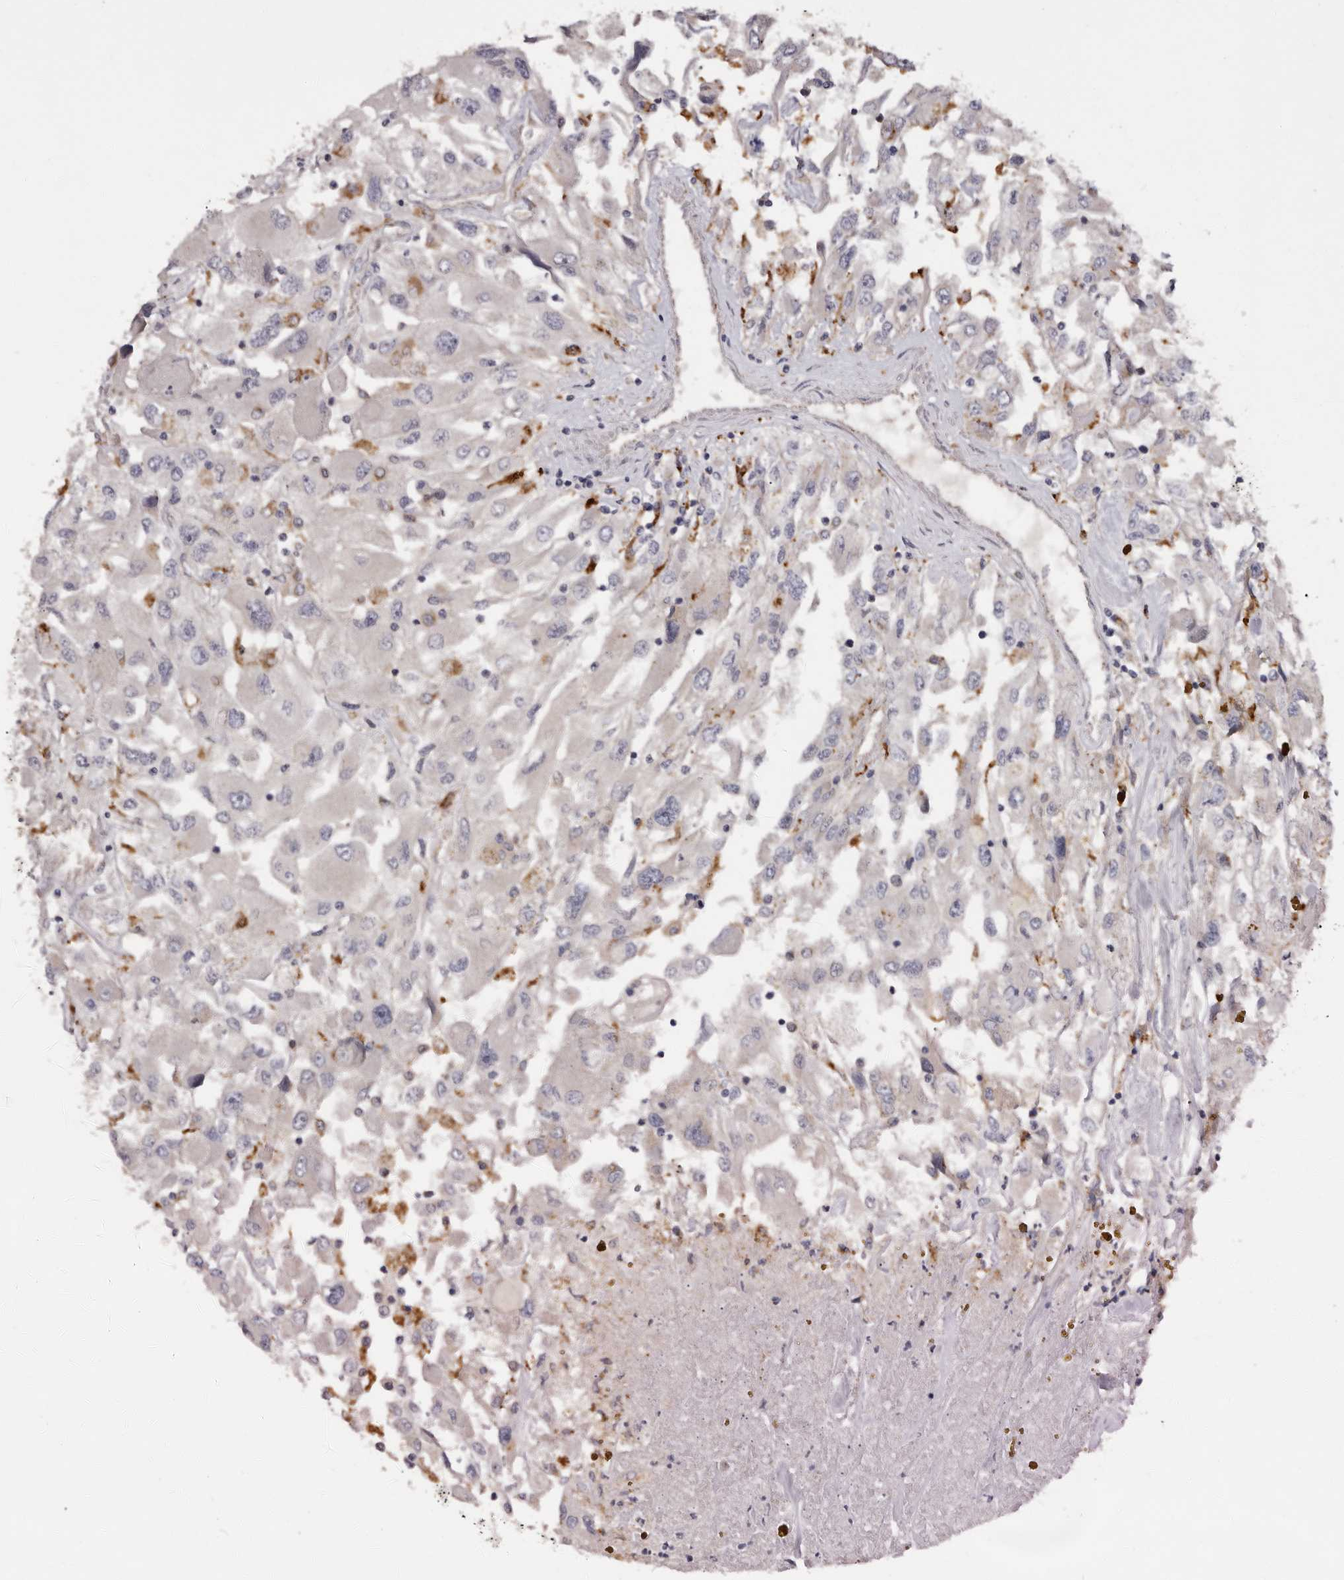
{"staining": {"intensity": "negative", "quantity": "none", "location": "none"}, "tissue": "renal cancer", "cell_type": "Tumor cells", "image_type": "cancer", "snomed": [{"axis": "morphology", "description": "Adenocarcinoma, NOS"}, {"axis": "topography", "description": "Kidney"}], "caption": "This is an immunohistochemistry micrograph of human adenocarcinoma (renal). There is no positivity in tumor cells.", "gene": "DAP", "patient": {"sex": "female", "age": 52}}